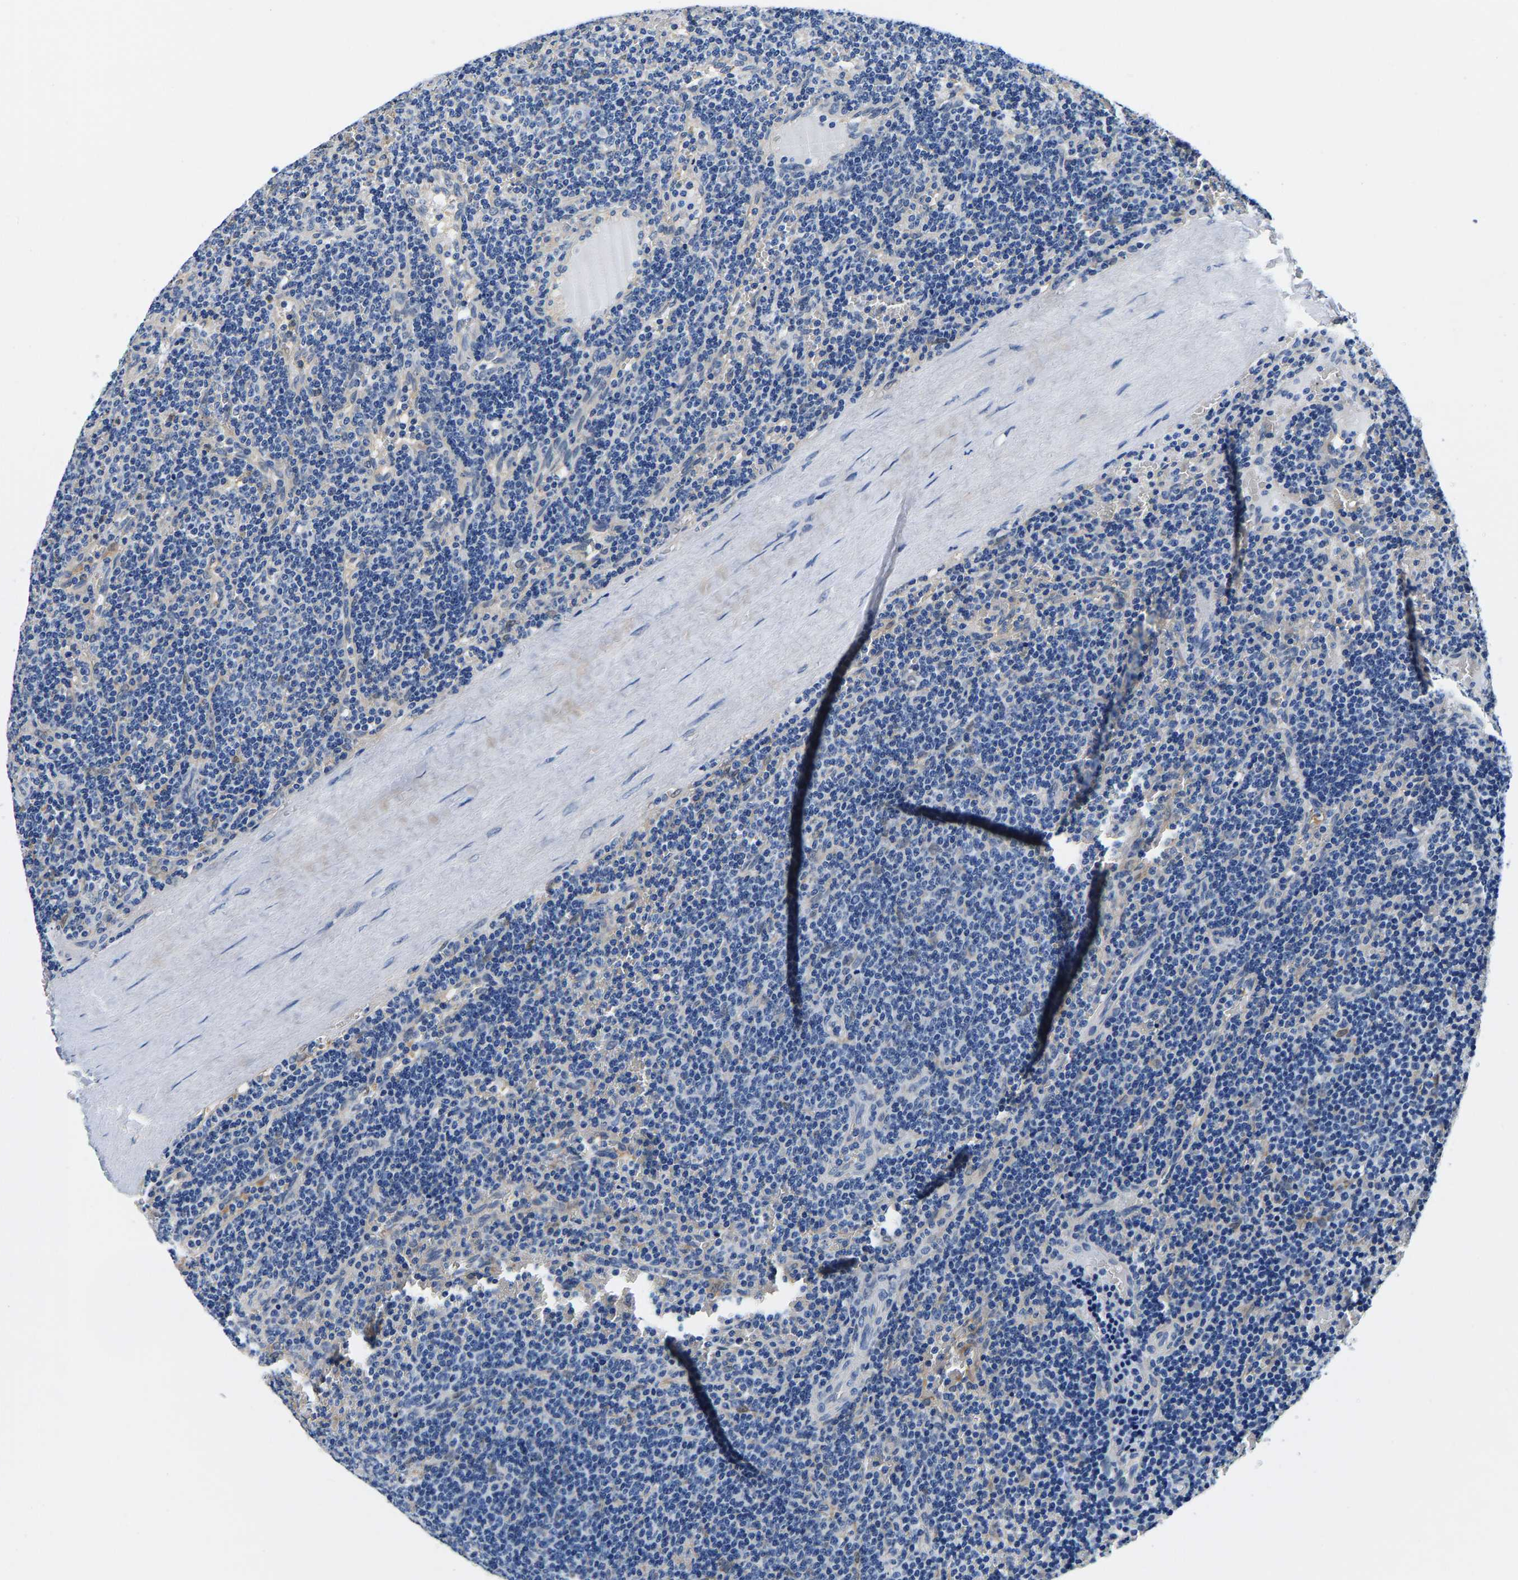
{"staining": {"intensity": "negative", "quantity": "none", "location": "none"}, "tissue": "lymphoma", "cell_type": "Tumor cells", "image_type": "cancer", "snomed": [{"axis": "morphology", "description": "Malignant lymphoma, non-Hodgkin's type, Low grade"}, {"axis": "topography", "description": "Spleen"}], "caption": "The image displays no staining of tumor cells in low-grade malignant lymphoma, non-Hodgkin's type.", "gene": "ACO1", "patient": {"sex": "female", "age": 50}}